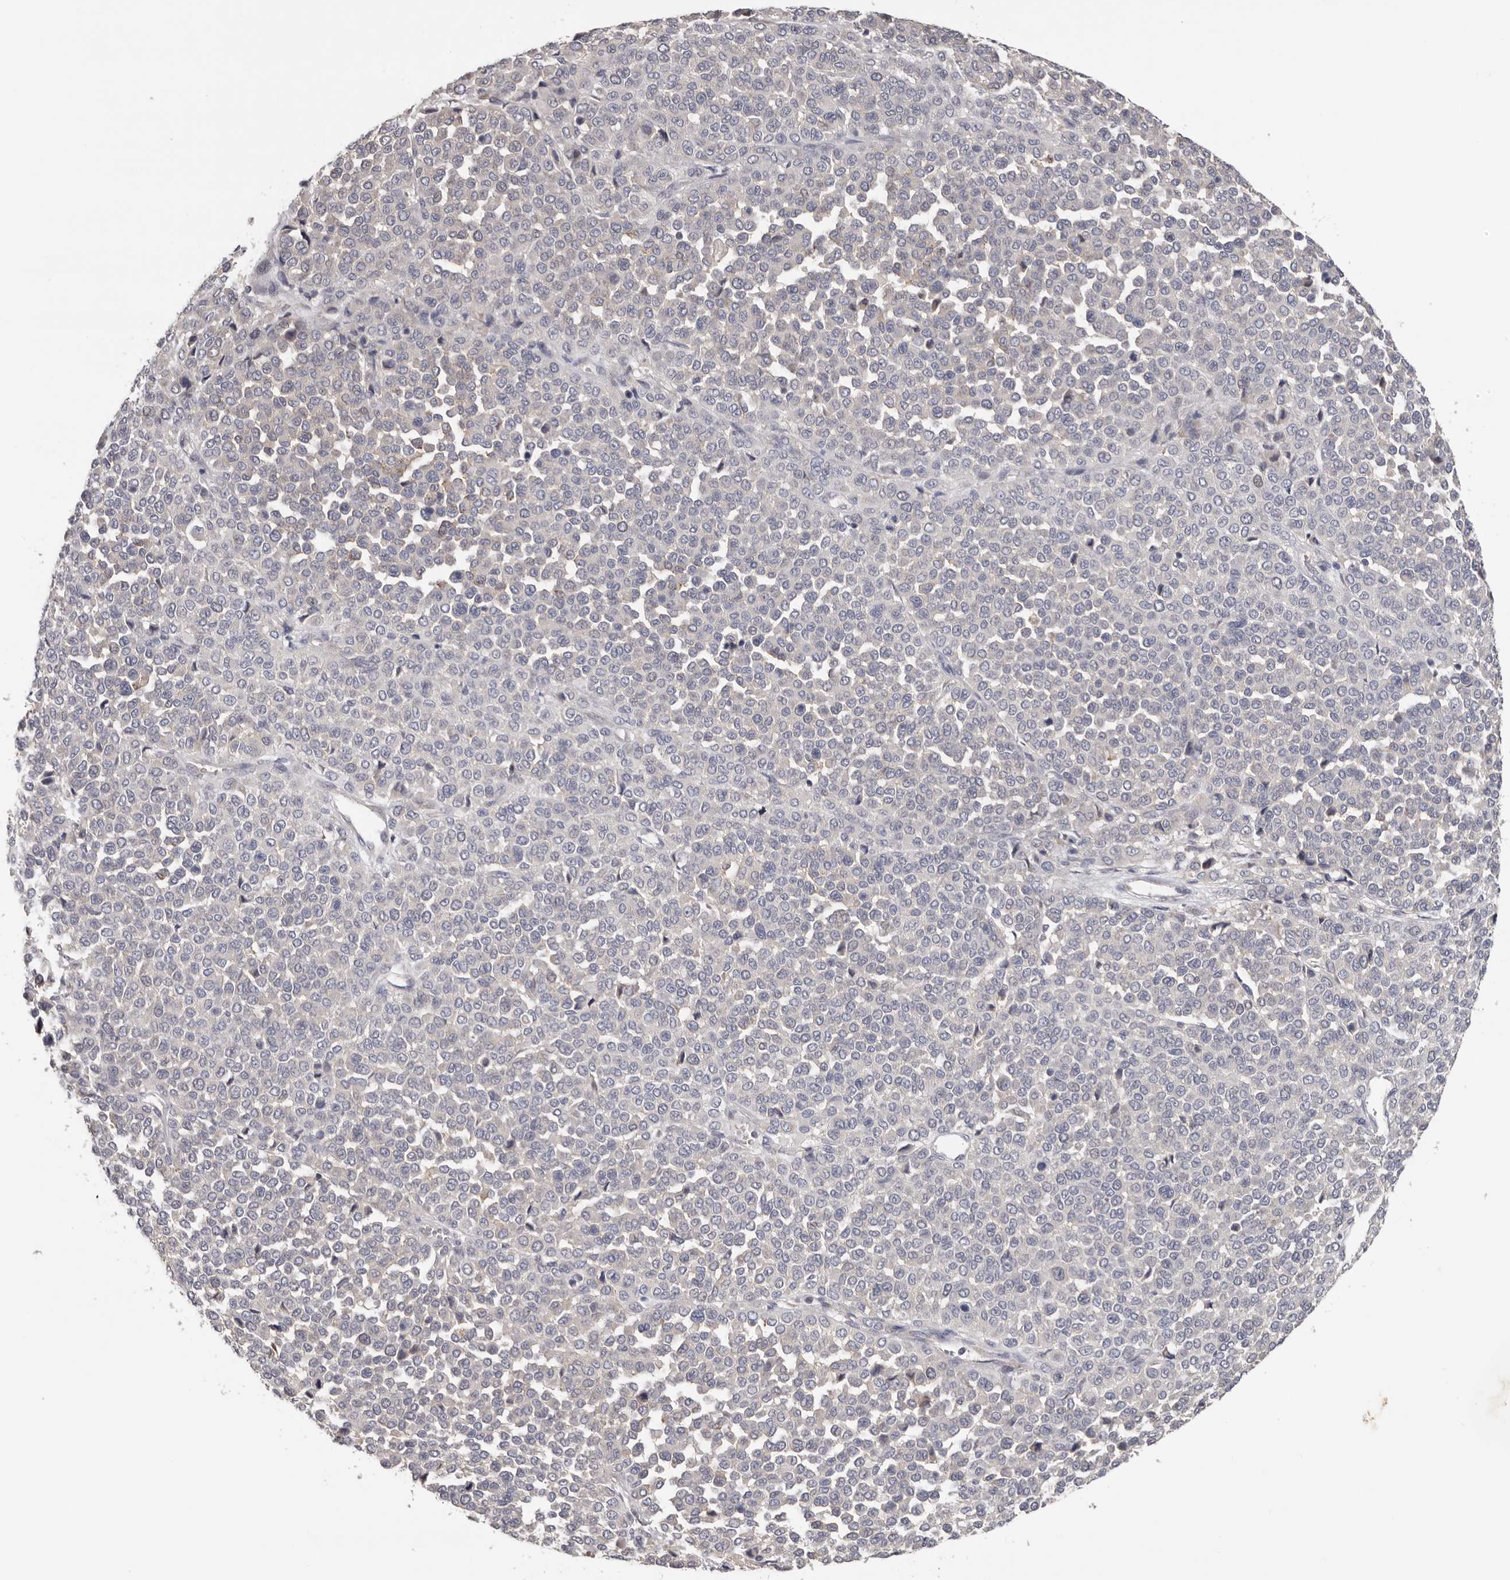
{"staining": {"intensity": "negative", "quantity": "none", "location": "none"}, "tissue": "melanoma", "cell_type": "Tumor cells", "image_type": "cancer", "snomed": [{"axis": "morphology", "description": "Malignant melanoma, Metastatic site"}, {"axis": "topography", "description": "Pancreas"}], "caption": "A micrograph of human melanoma is negative for staining in tumor cells.", "gene": "KIF2B", "patient": {"sex": "female", "age": 30}}